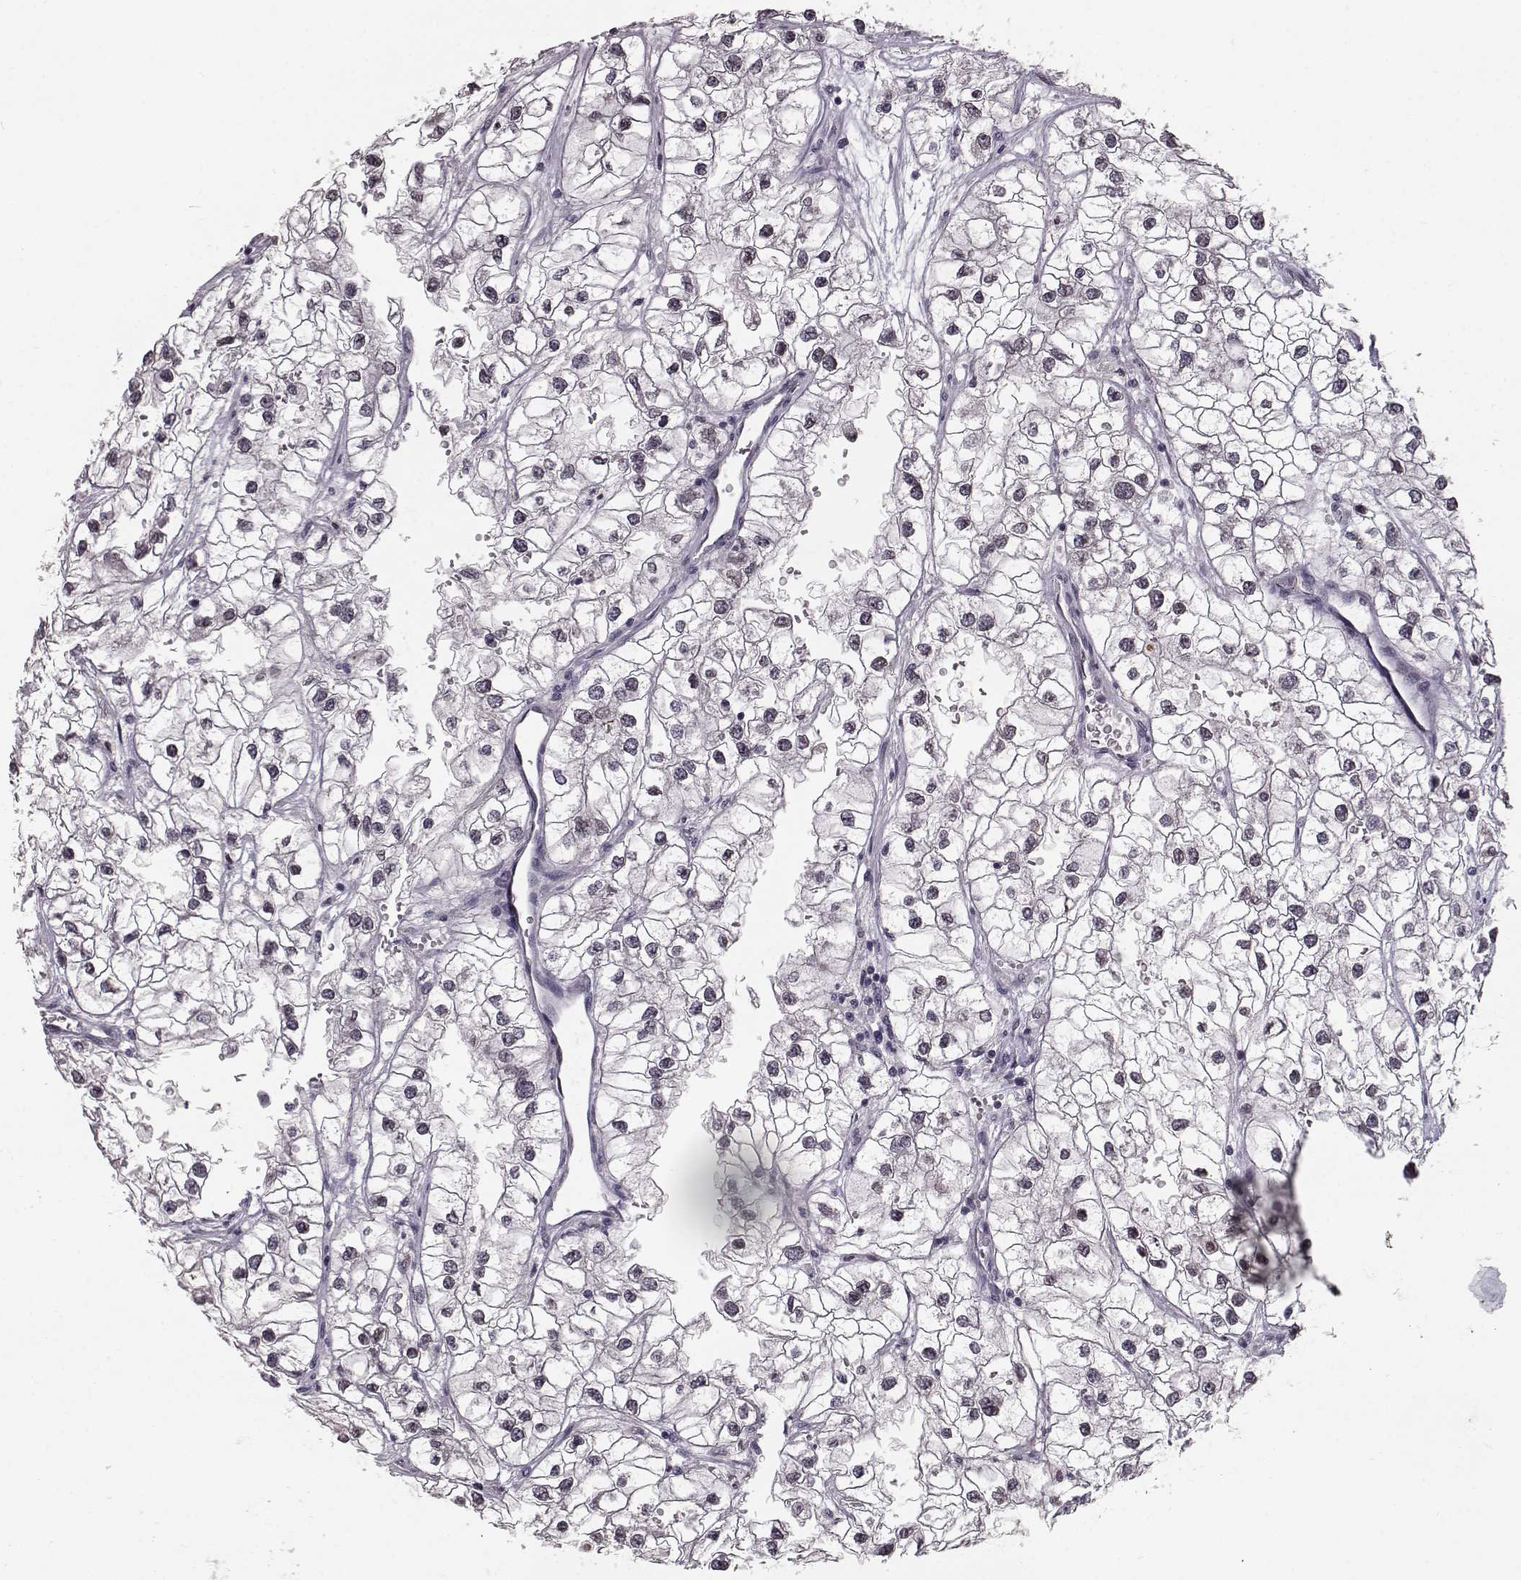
{"staining": {"intensity": "negative", "quantity": "none", "location": "none"}, "tissue": "renal cancer", "cell_type": "Tumor cells", "image_type": "cancer", "snomed": [{"axis": "morphology", "description": "Adenocarcinoma, NOS"}, {"axis": "topography", "description": "Kidney"}], "caption": "This is an IHC micrograph of renal adenocarcinoma. There is no staining in tumor cells.", "gene": "NUP37", "patient": {"sex": "male", "age": 59}}